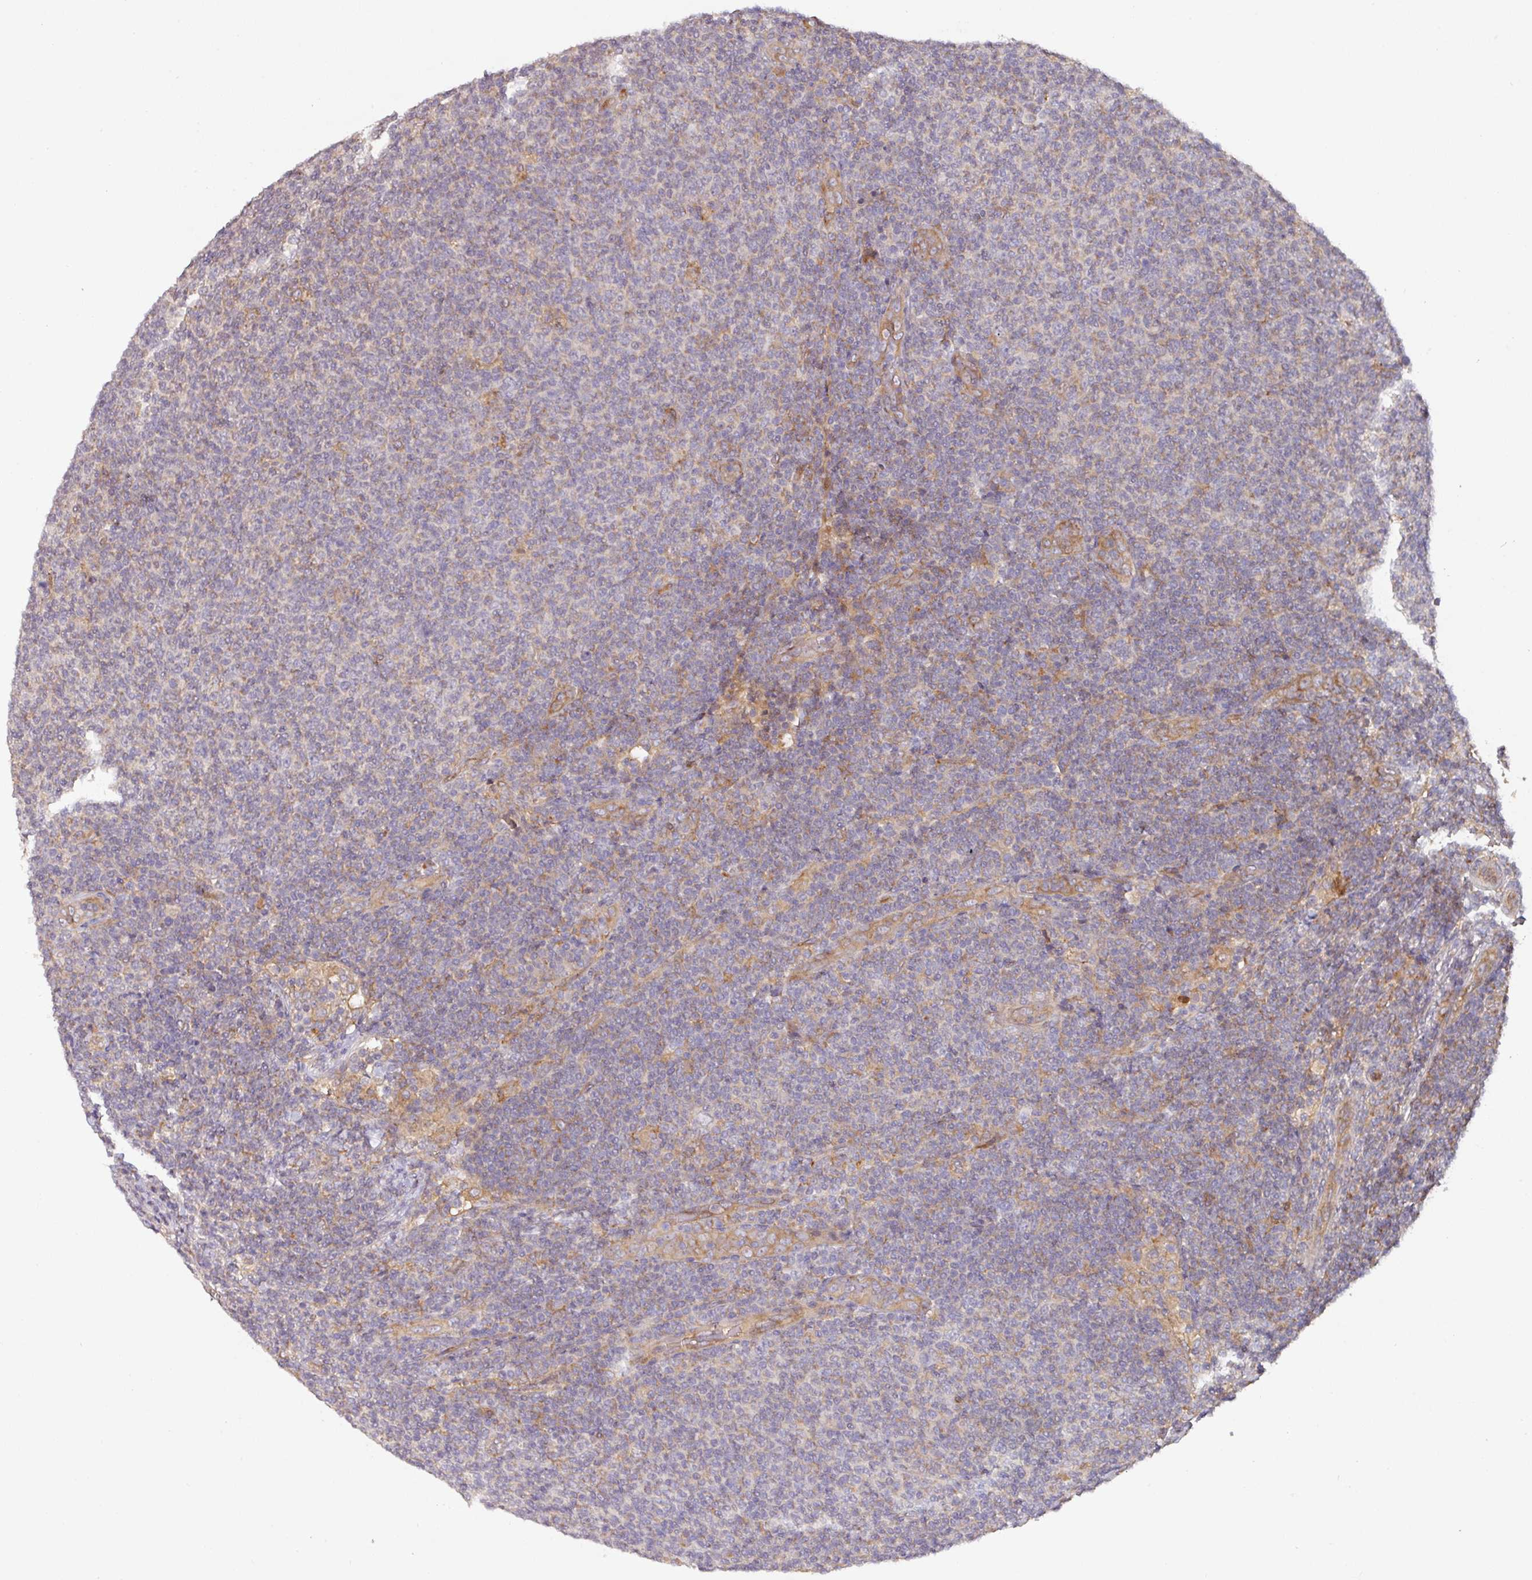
{"staining": {"intensity": "weak", "quantity": "25%-75%", "location": "cytoplasmic/membranous"}, "tissue": "lymphoma", "cell_type": "Tumor cells", "image_type": "cancer", "snomed": [{"axis": "morphology", "description": "Malignant lymphoma, non-Hodgkin's type, Low grade"}, {"axis": "topography", "description": "Lymph node"}], "caption": "Approximately 25%-75% of tumor cells in low-grade malignant lymphoma, non-Hodgkin's type display weak cytoplasmic/membranous protein expression as visualized by brown immunohistochemical staining.", "gene": "CYFIP2", "patient": {"sex": "male", "age": 66}}